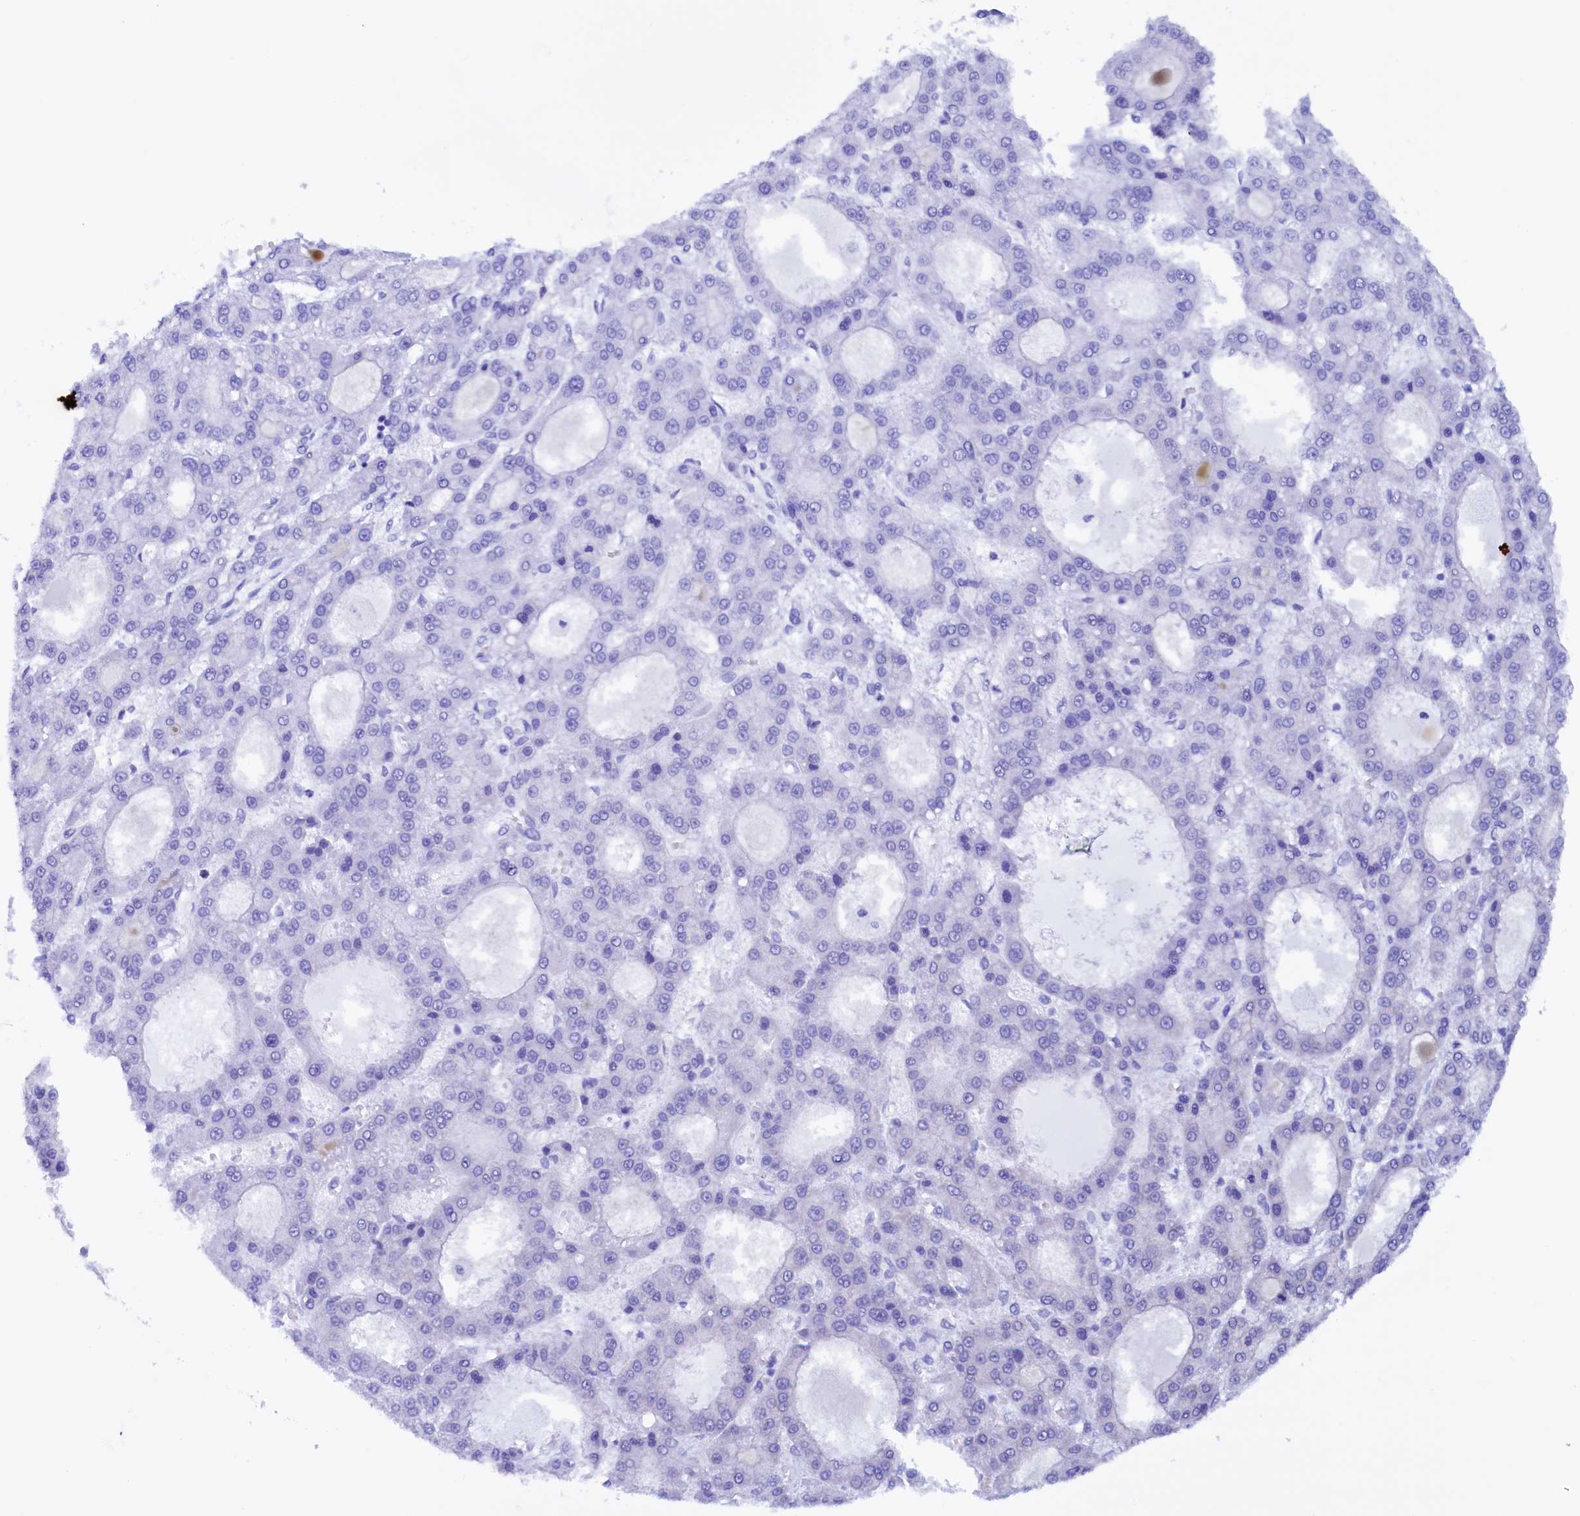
{"staining": {"intensity": "negative", "quantity": "none", "location": "none"}, "tissue": "liver cancer", "cell_type": "Tumor cells", "image_type": "cancer", "snomed": [{"axis": "morphology", "description": "Carcinoma, Hepatocellular, NOS"}, {"axis": "topography", "description": "Liver"}], "caption": "Liver cancer was stained to show a protein in brown. There is no significant staining in tumor cells. The staining is performed using DAB (3,3'-diaminobenzidine) brown chromogen with nuclei counter-stained in using hematoxylin.", "gene": "PACSIN3", "patient": {"sex": "male", "age": 70}}